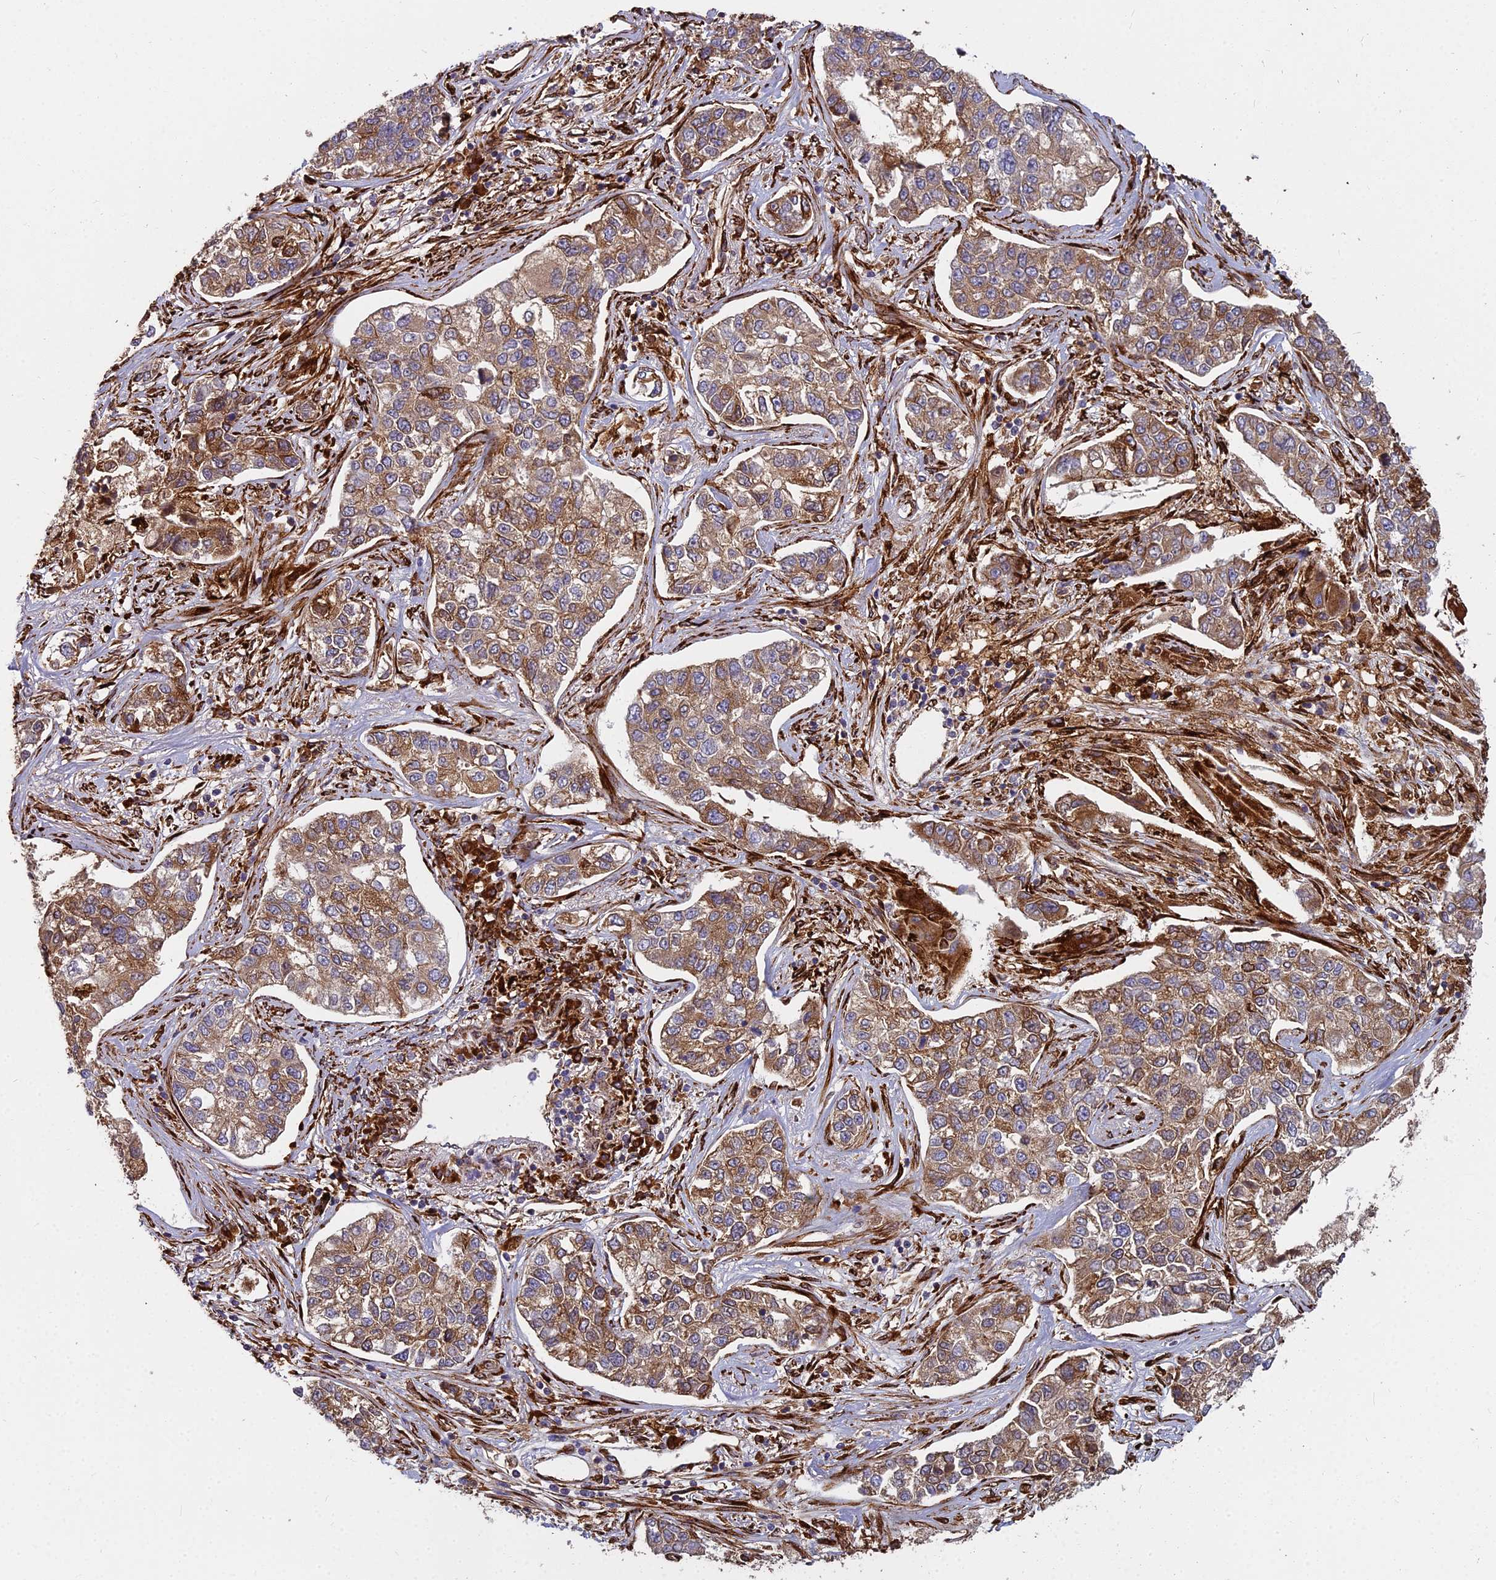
{"staining": {"intensity": "moderate", "quantity": ">75%", "location": "cytoplasmic/membranous"}, "tissue": "lung cancer", "cell_type": "Tumor cells", "image_type": "cancer", "snomed": [{"axis": "morphology", "description": "Adenocarcinoma, NOS"}, {"axis": "topography", "description": "Lung"}], "caption": "Lung adenocarcinoma stained with IHC reveals moderate cytoplasmic/membranous staining in about >75% of tumor cells.", "gene": "NDUFAF7", "patient": {"sex": "male", "age": 49}}